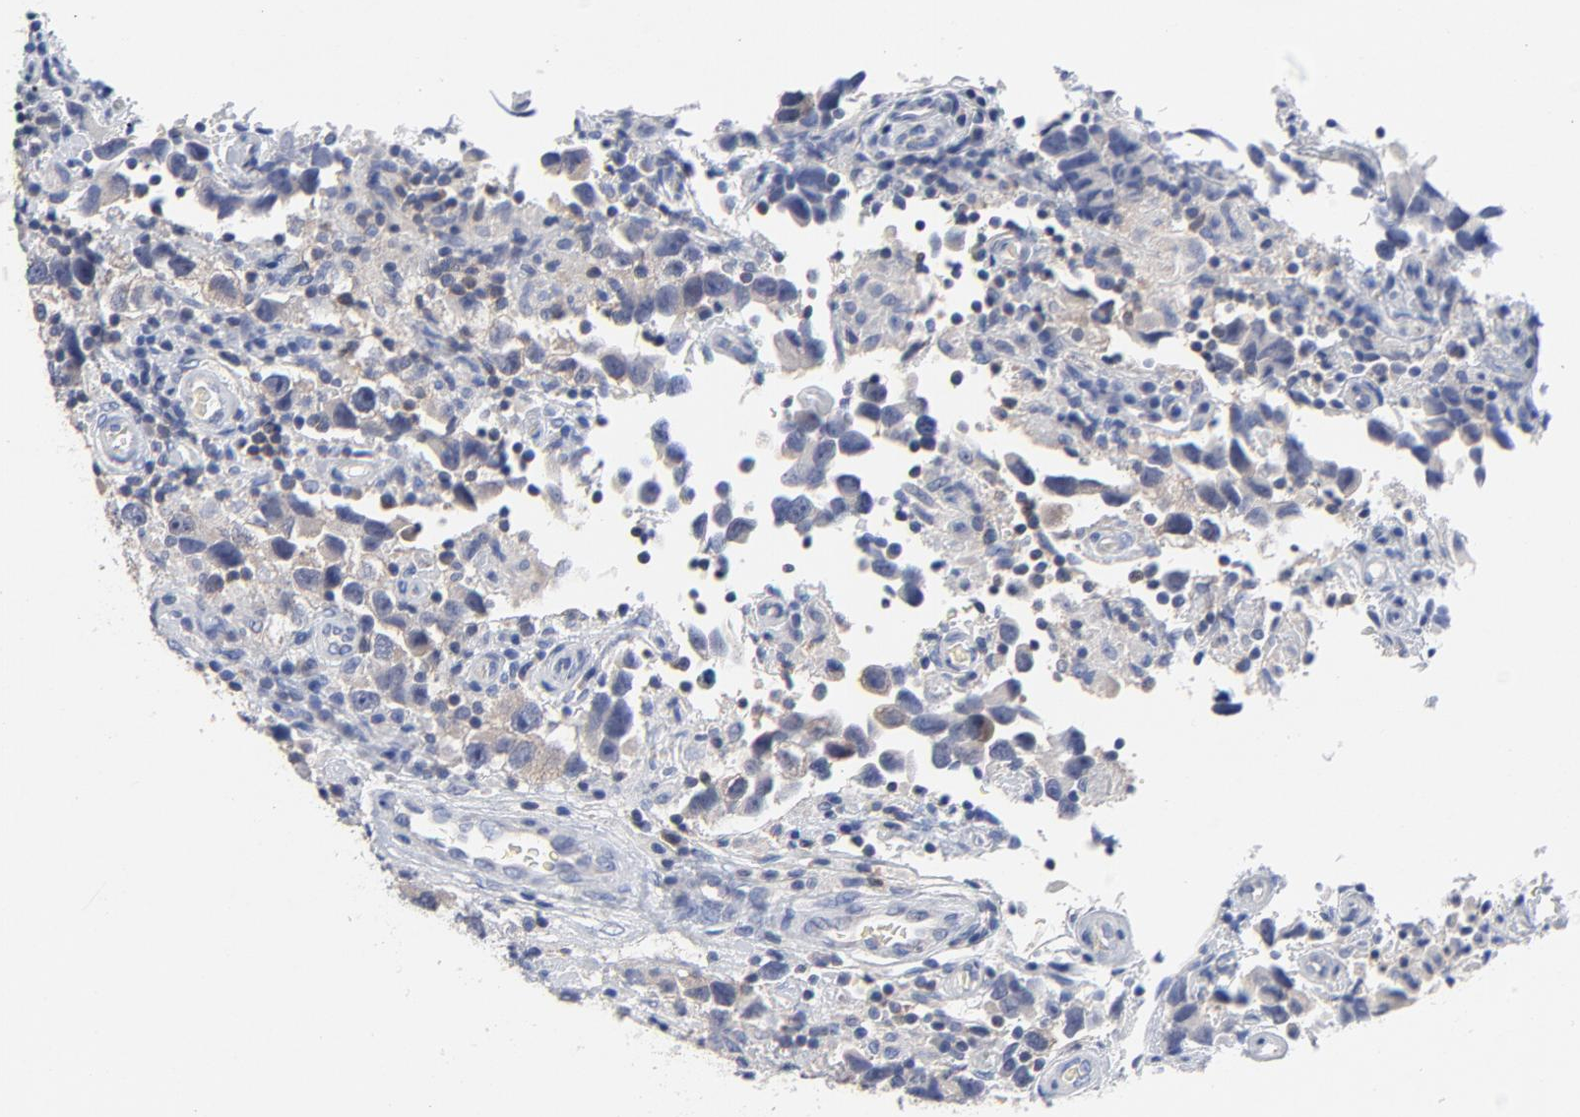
{"staining": {"intensity": "negative", "quantity": "none", "location": "none"}, "tissue": "testis cancer", "cell_type": "Tumor cells", "image_type": "cancer", "snomed": [{"axis": "morphology", "description": "Carcinoma, Embryonal, NOS"}, {"axis": "topography", "description": "Testis"}], "caption": "Immunohistochemistry (IHC) histopathology image of neoplastic tissue: embryonal carcinoma (testis) stained with DAB demonstrates no significant protein expression in tumor cells.", "gene": "CAB39L", "patient": {"sex": "male", "age": 21}}